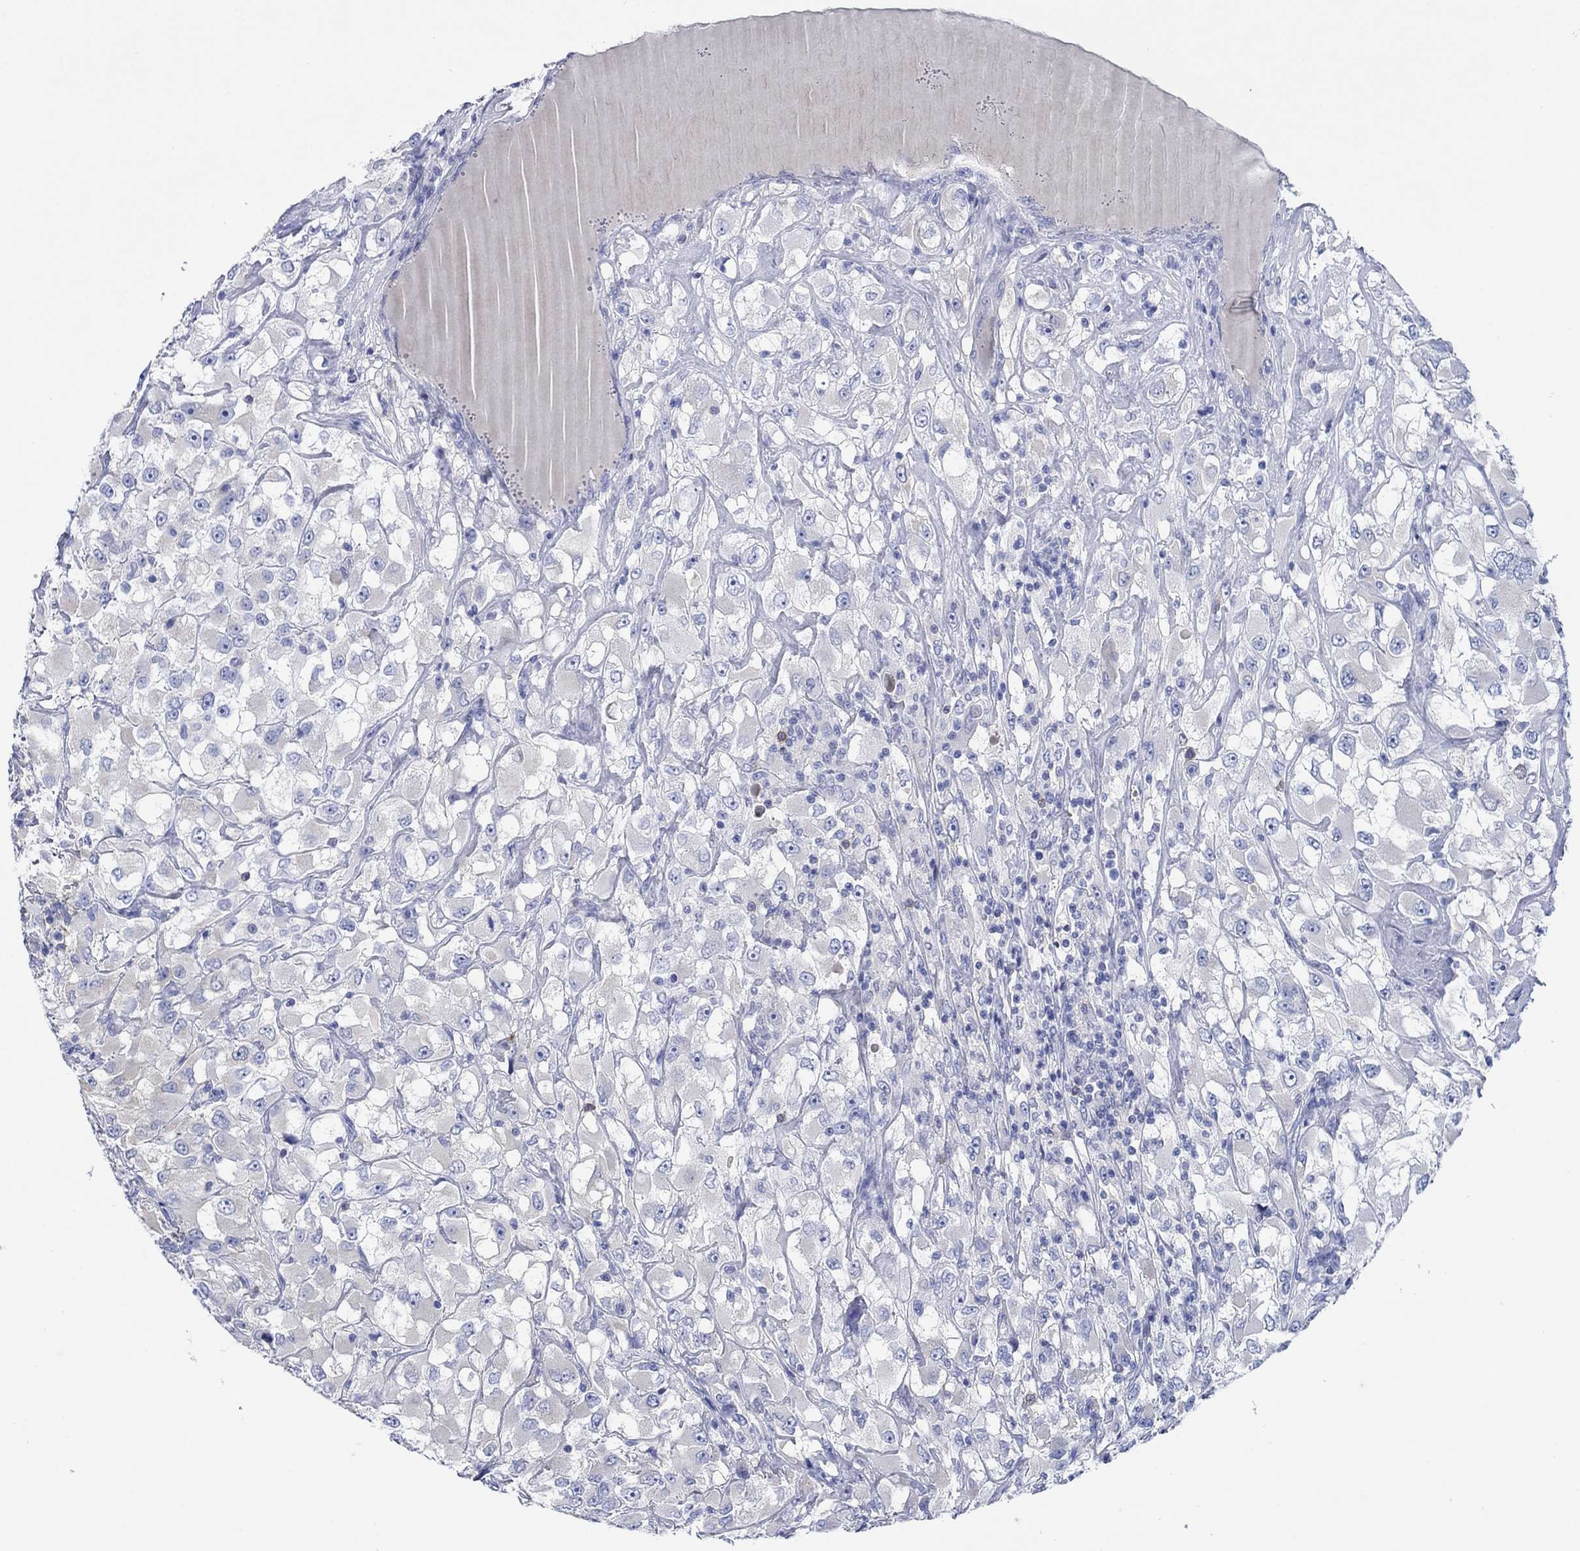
{"staining": {"intensity": "negative", "quantity": "none", "location": "none"}, "tissue": "renal cancer", "cell_type": "Tumor cells", "image_type": "cancer", "snomed": [{"axis": "morphology", "description": "Adenocarcinoma, NOS"}, {"axis": "topography", "description": "Kidney"}], "caption": "IHC of human renal adenocarcinoma demonstrates no expression in tumor cells.", "gene": "TRIM16", "patient": {"sex": "female", "age": 52}}